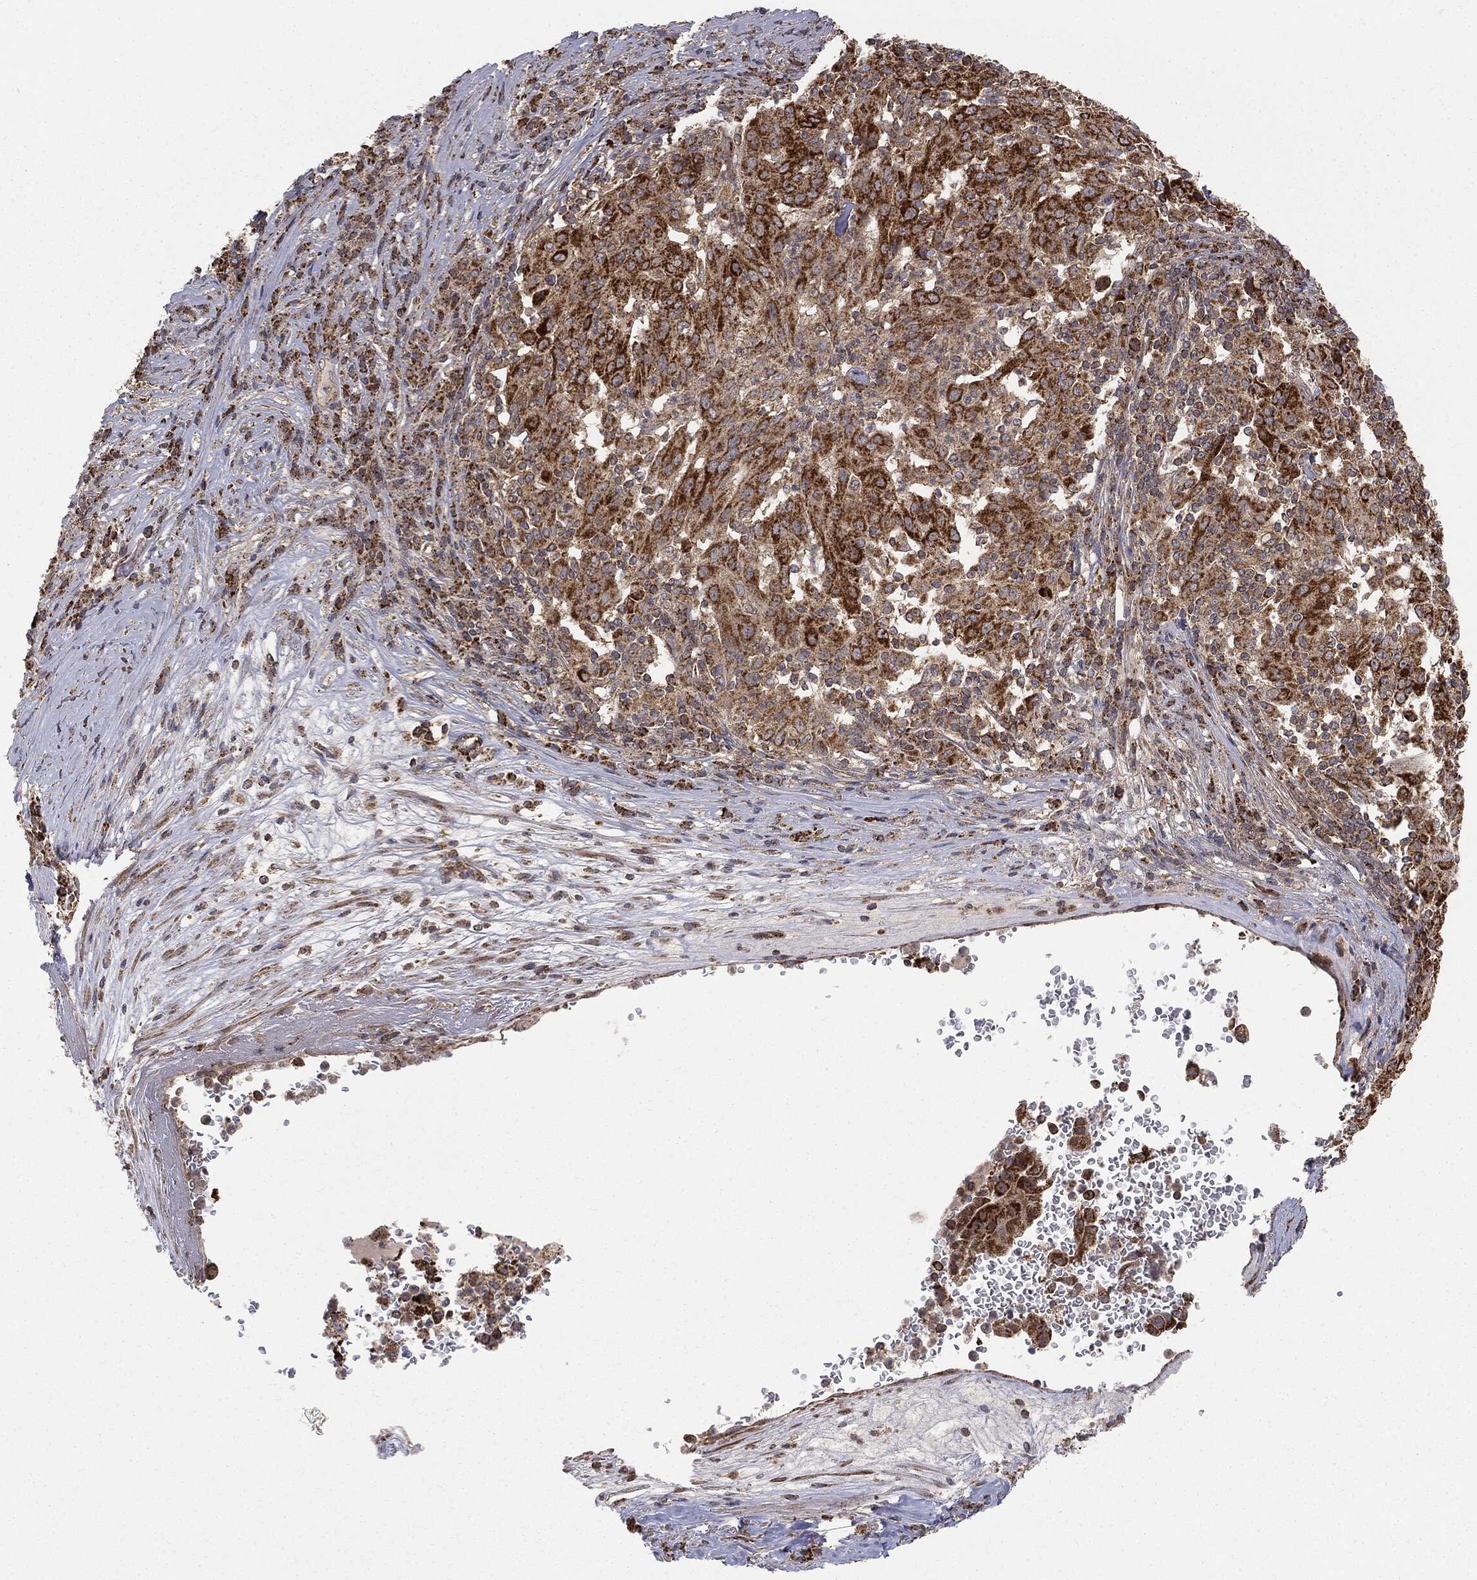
{"staining": {"intensity": "strong", "quantity": ">75%", "location": "cytoplasmic/membranous"}, "tissue": "pancreatic cancer", "cell_type": "Tumor cells", "image_type": "cancer", "snomed": [{"axis": "morphology", "description": "Adenocarcinoma, NOS"}, {"axis": "topography", "description": "Pancreas"}], "caption": "Tumor cells show high levels of strong cytoplasmic/membranous expression in about >75% of cells in adenocarcinoma (pancreatic).", "gene": "MTOR", "patient": {"sex": "male", "age": 63}}